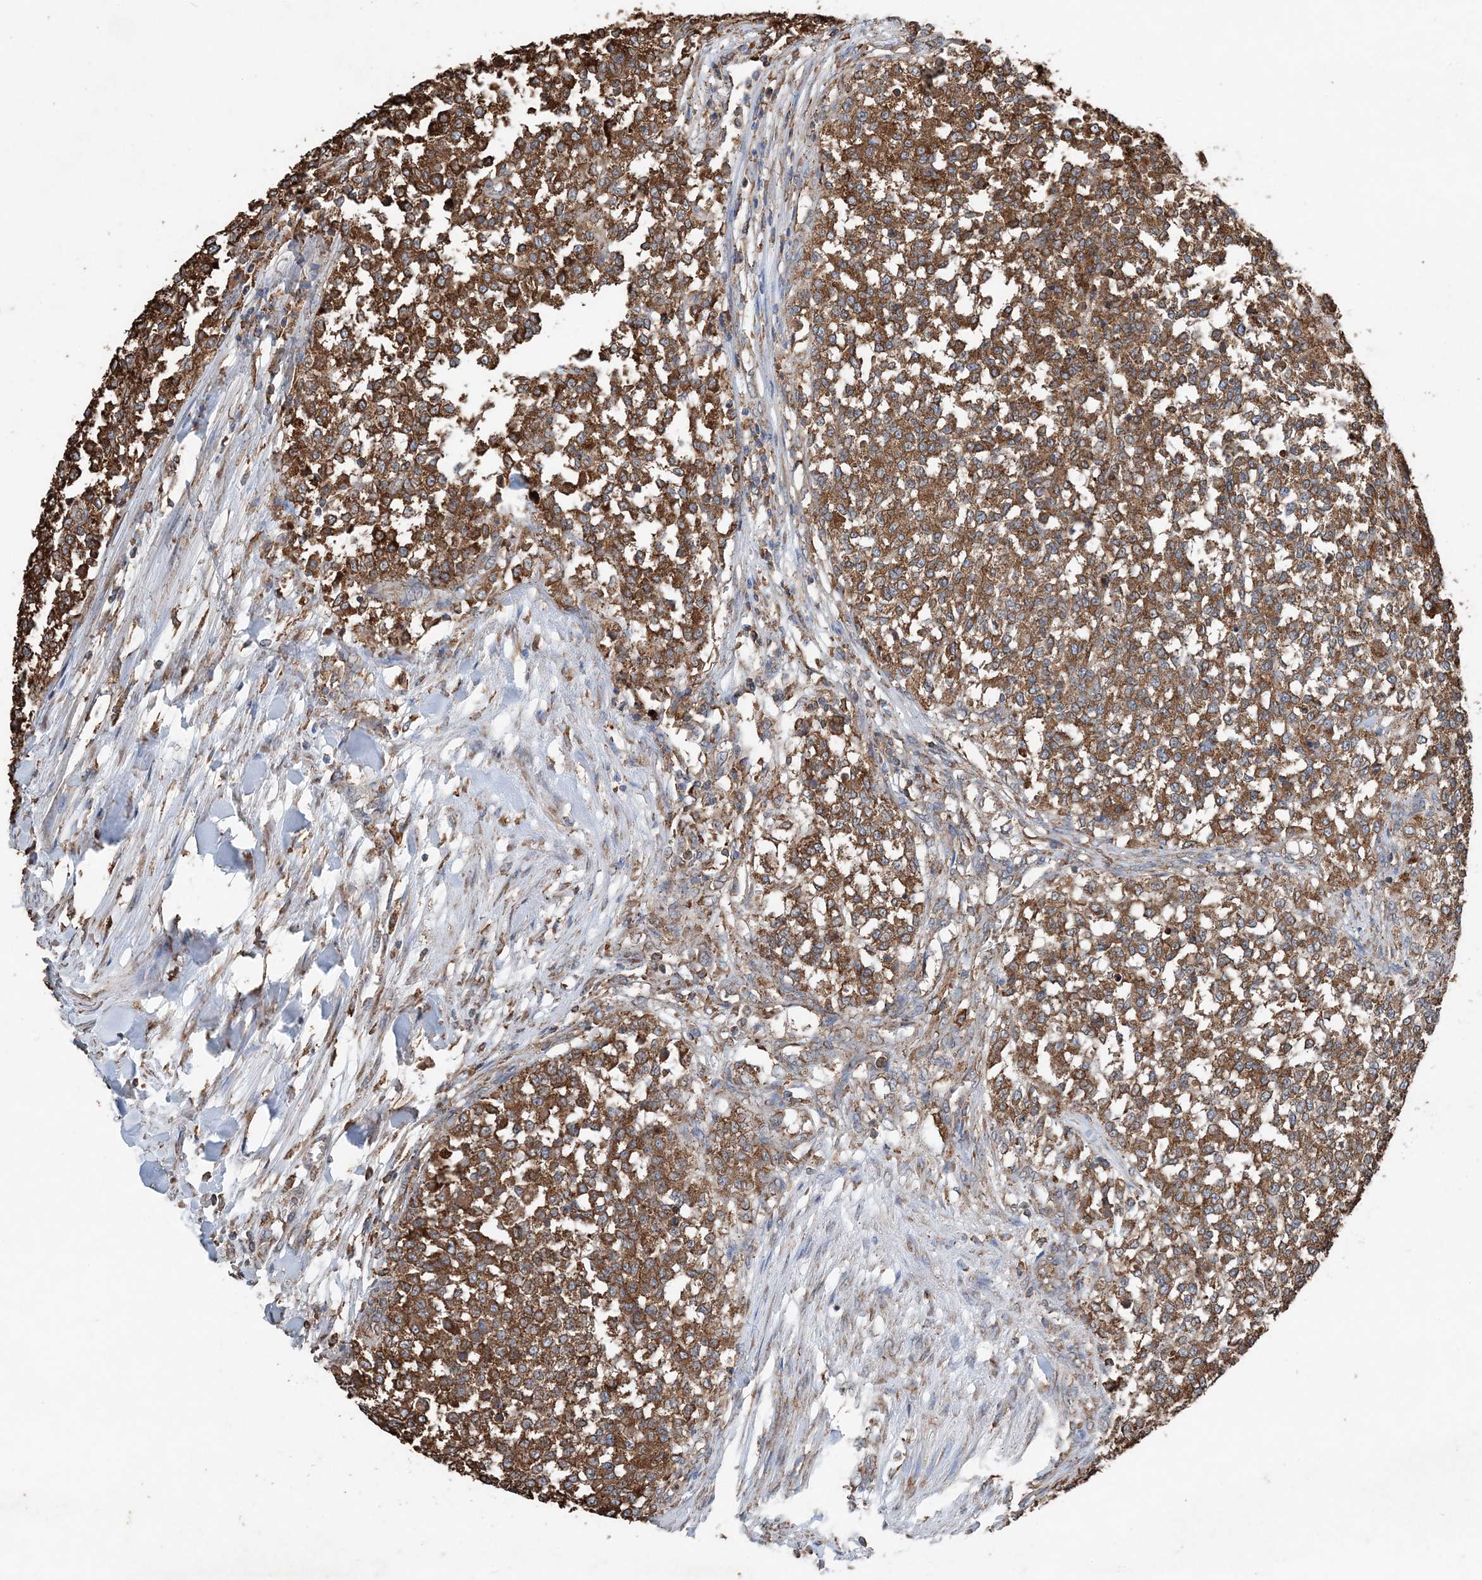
{"staining": {"intensity": "strong", "quantity": ">75%", "location": "cytoplasmic/membranous"}, "tissue": "testis cancer", "cell_type": "Tumor cells", "image_type": "cancer", "snomed": [{"axis": "morphology", "description": "Seminoma, NOS"}, {"axis": "topography", "description": "Testis"}], "caption": "DAB immunohistochemical staining of human seminoma (testis) exhibits strong cytoplasmic/membranous protein staining in about >75% of tumor cells.", "gene": "PDIA6", "patient": {"sex": "male", "age": 59}}